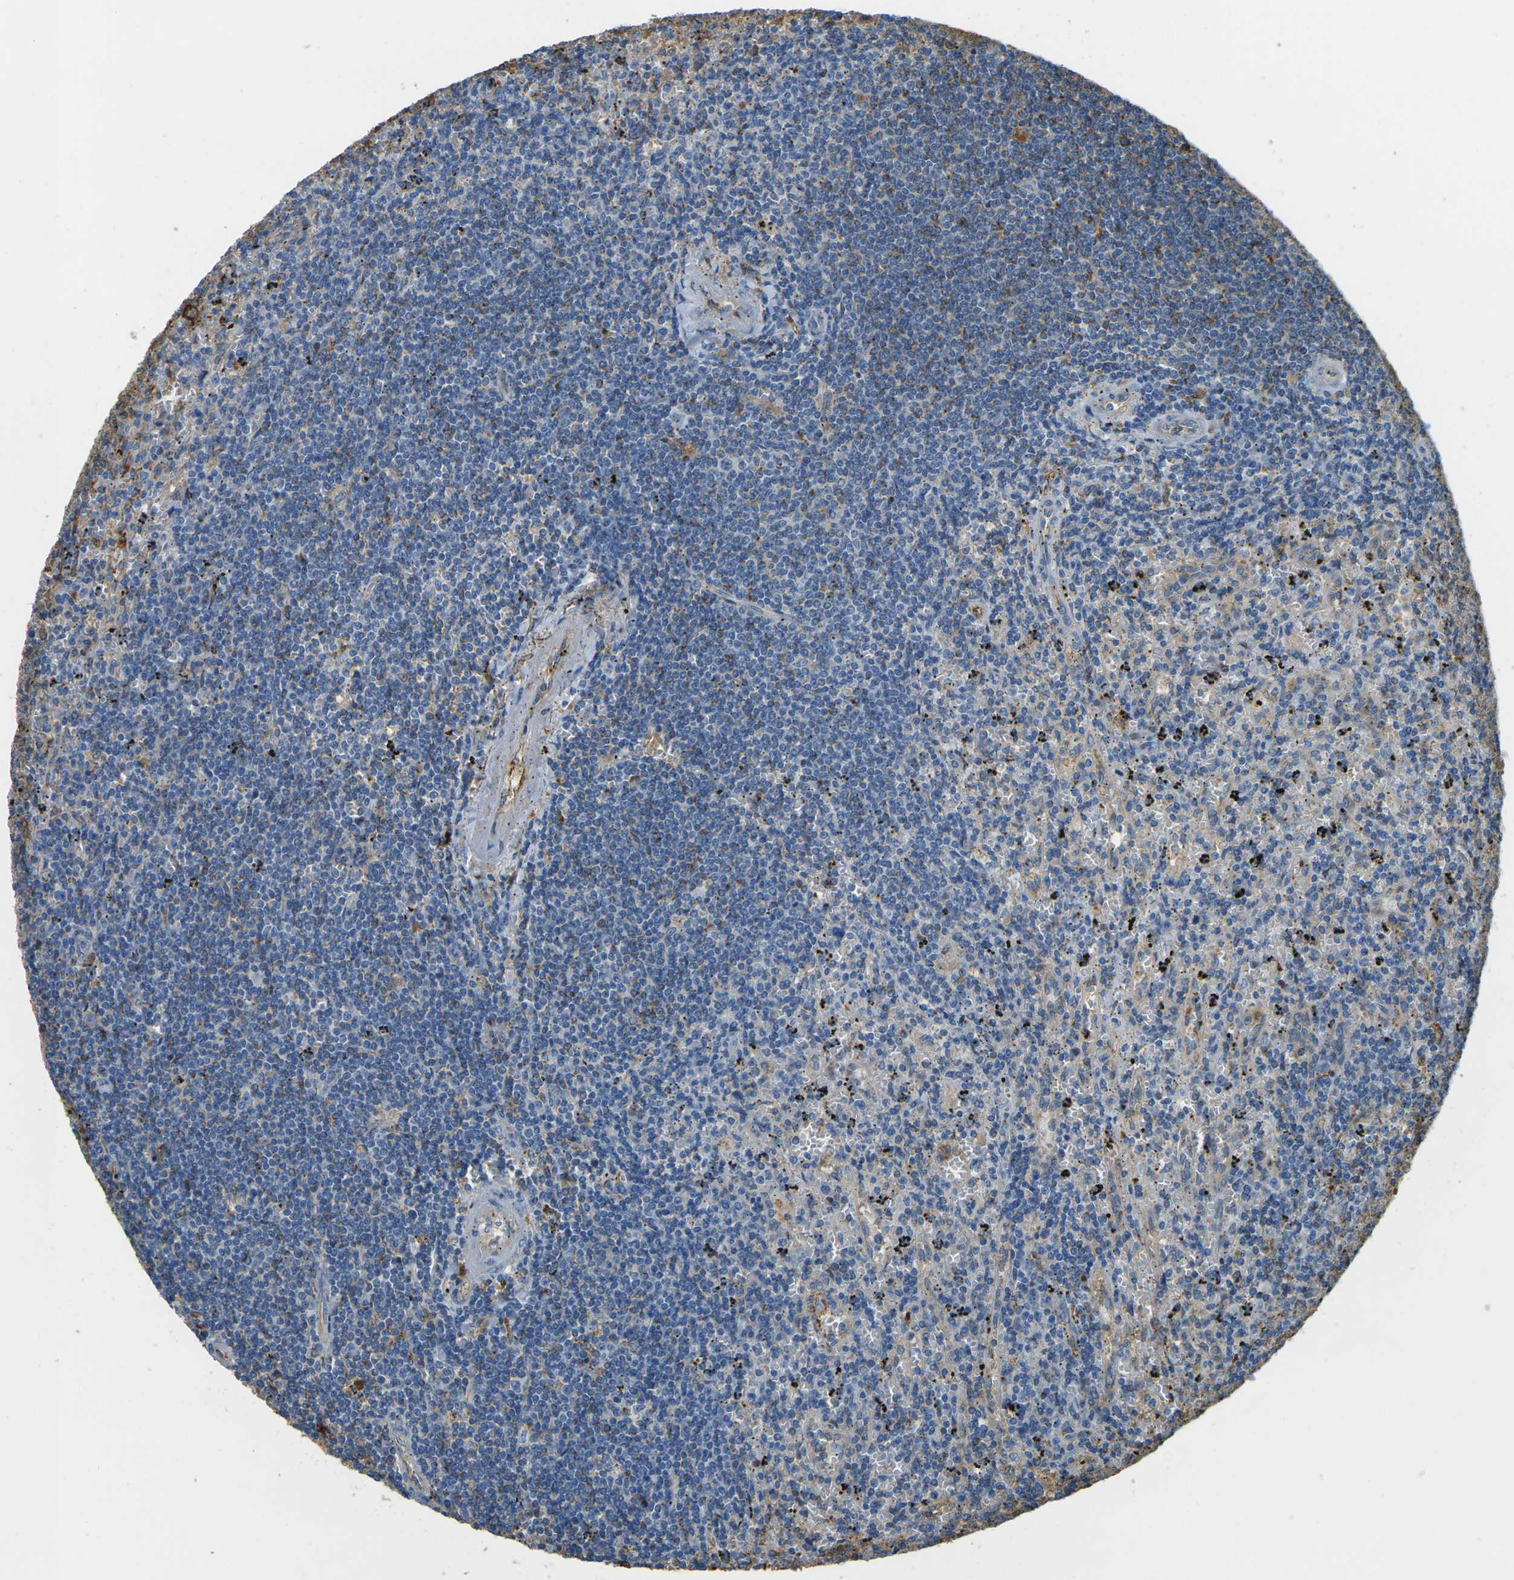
{"staining": {"intensity": "negative", "quantity": "none", "location": "none"}, "tissue": "lymphoma", "cell_type": "Tumor cells", "image_type": "cancer", "snomed": [{"axis": "morphology", "description": "Malignant lymphoma, non-Hodgkin's type, Low grade"}, {"axis": "topography", "description": "Spleen"}], "caption": "High power microscopy micrograph of an immunohistochemistry histopathology image of lymphoma, revealing no significant staining in tumor cells.", "gene": "PLCD1", "patient": {"sex": "male", "age": 76}}